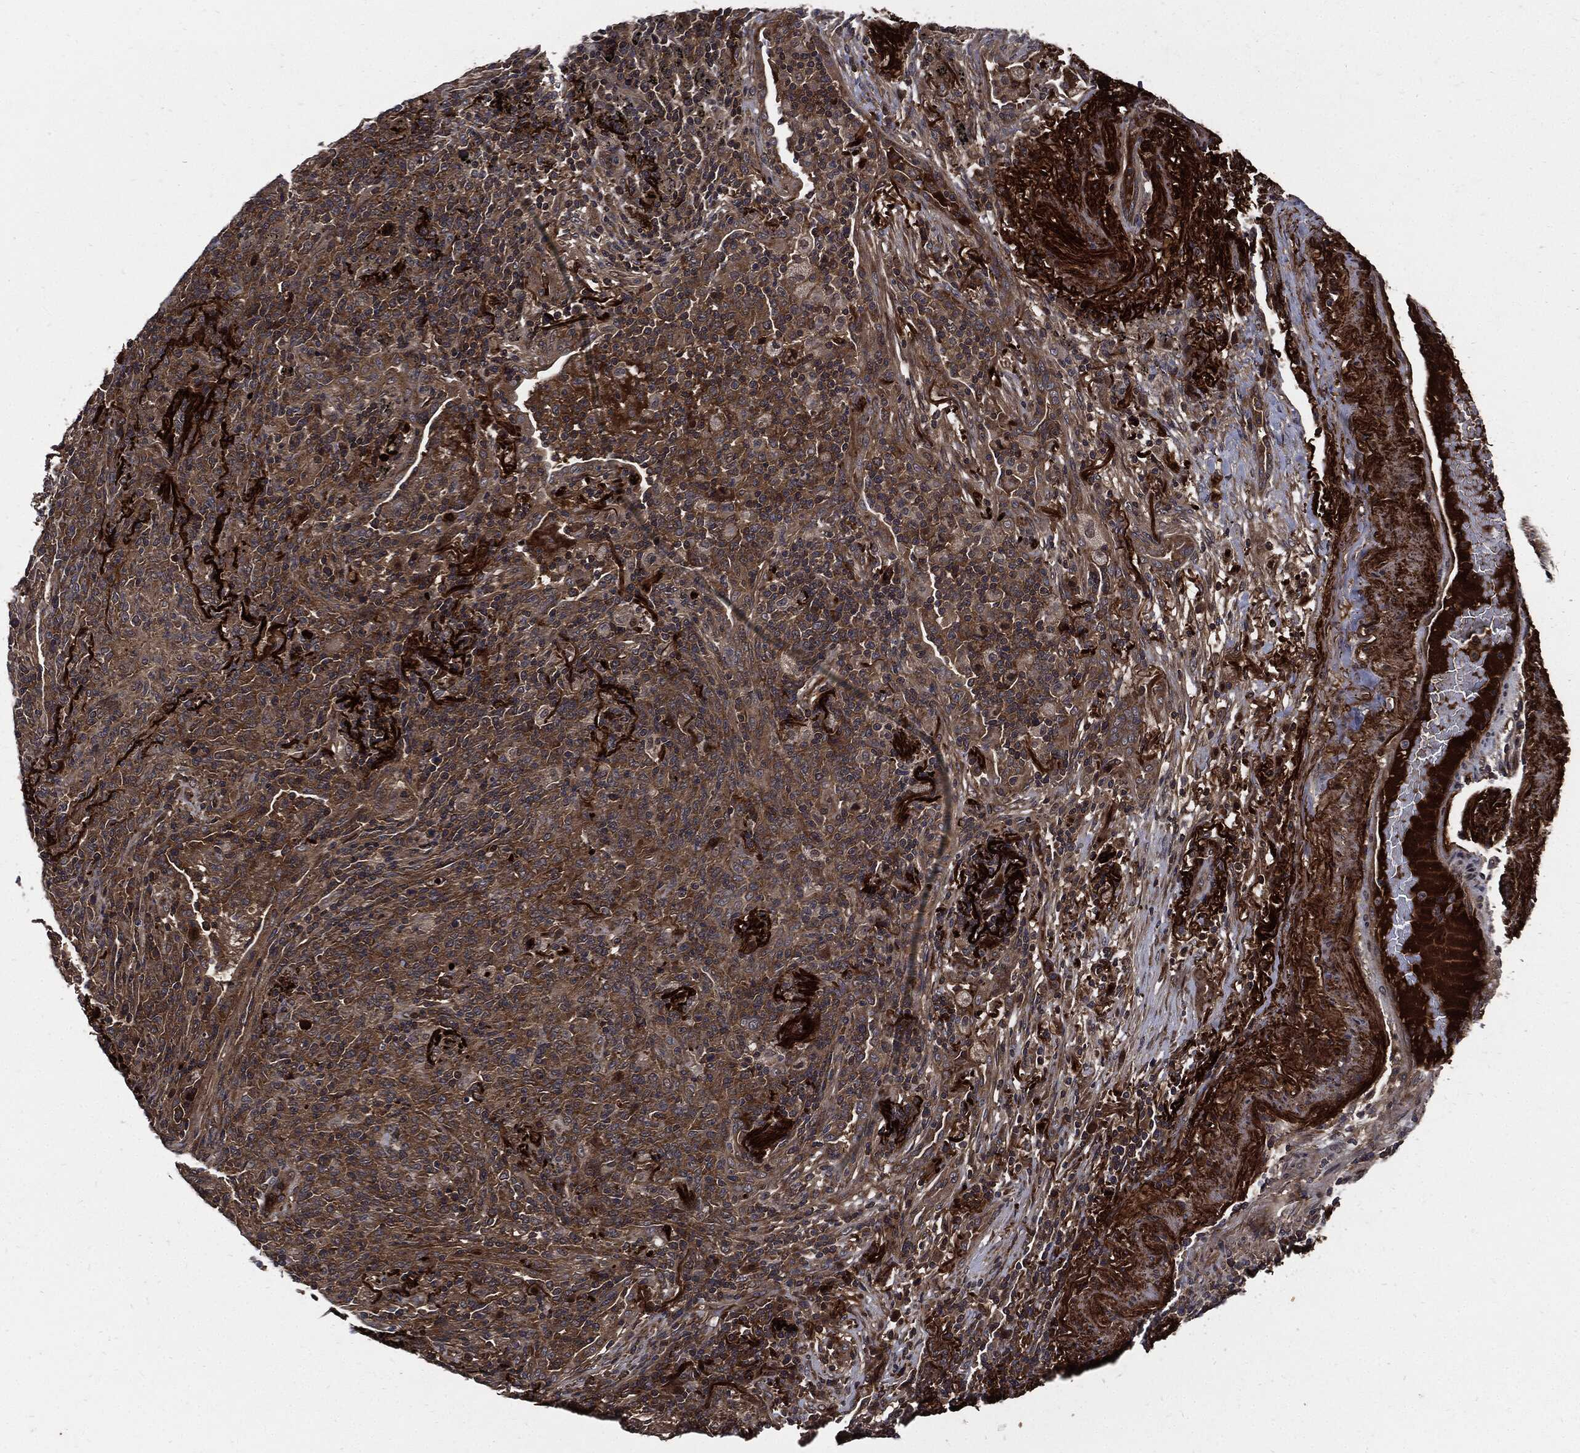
{"staining": {"intensity": "moderate", "quantity": "25%-75%", "location": "cytoplasmic/membranous"}, "tissue": "lymphoma", "cell_type": "Tumor cells", "image_type": "cancer", "snomed": [{"axis": "morphology", "description": "Malignant lymphoma, non-Hodgkin's type, High grade"}, {"axis": "topography", "description": "Lung"}], "caption": "An IHC image of tumor tissue is shown. Protein staining in brown shows moderate cytoplasmic/membranous positivity in lymphoma within tumor cells.", "gene": "CLU", "patient": {"sex": "male", "age": 79}}